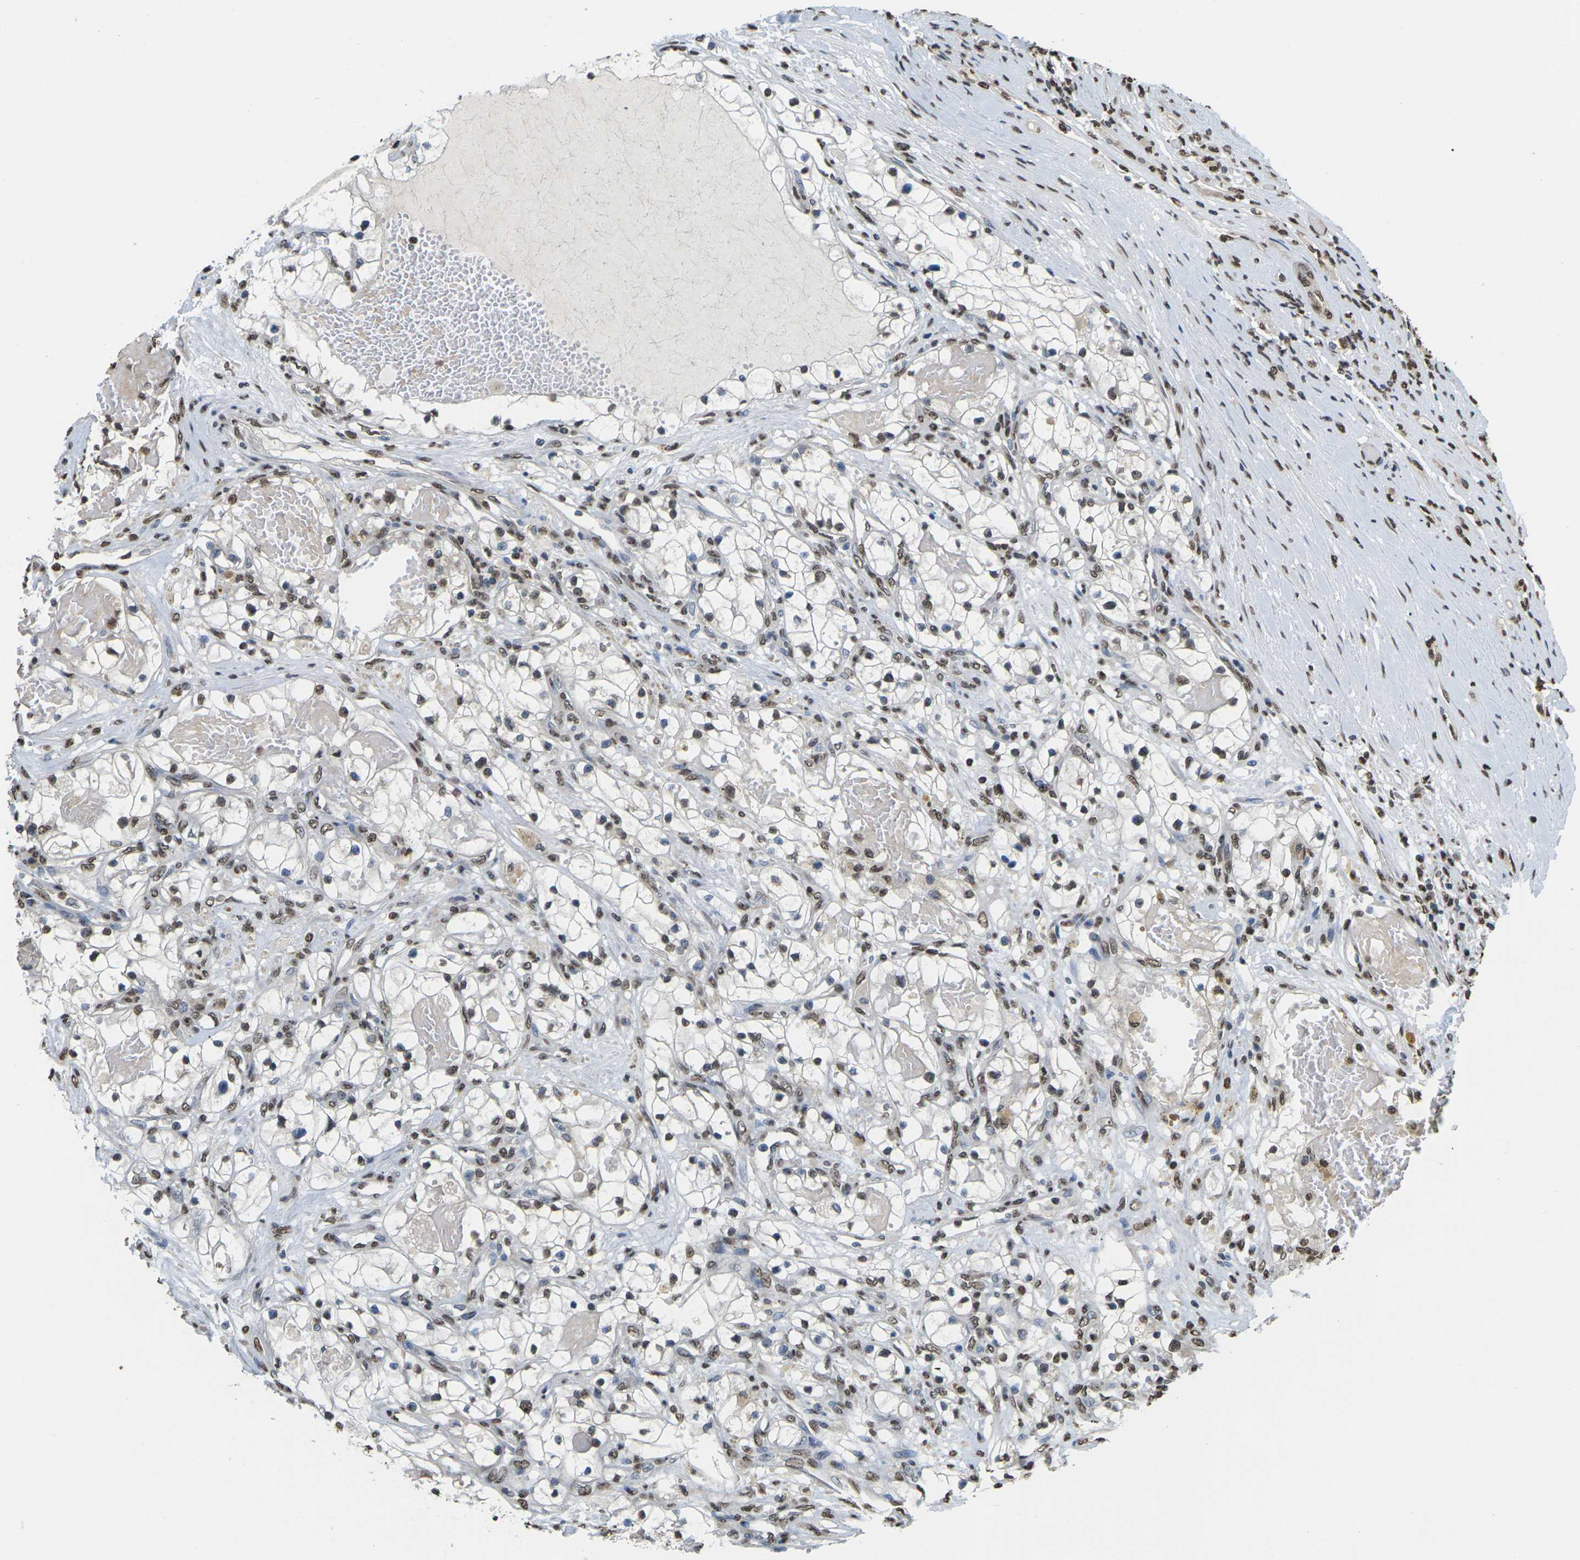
{"staining": {"intensity": "moderate", "quantity": ">75%", "location": "nuclear"}, "tissue": "renal cancer", "cell_type": "Tumor cells", "image_type": "cancer", "snomed": [{"axis": "morphology", "description": "Adenocarcinoma, NOS"}, {"axis": "topography", "description": "Kidney"}], "caption": "Immunohistochemical staining of renal cancer demonstrates moderate nuclear protein expression in about >75% of tumor cells.", "gene": "EMSY", "patient": {"sex": "male", "age": 68}}